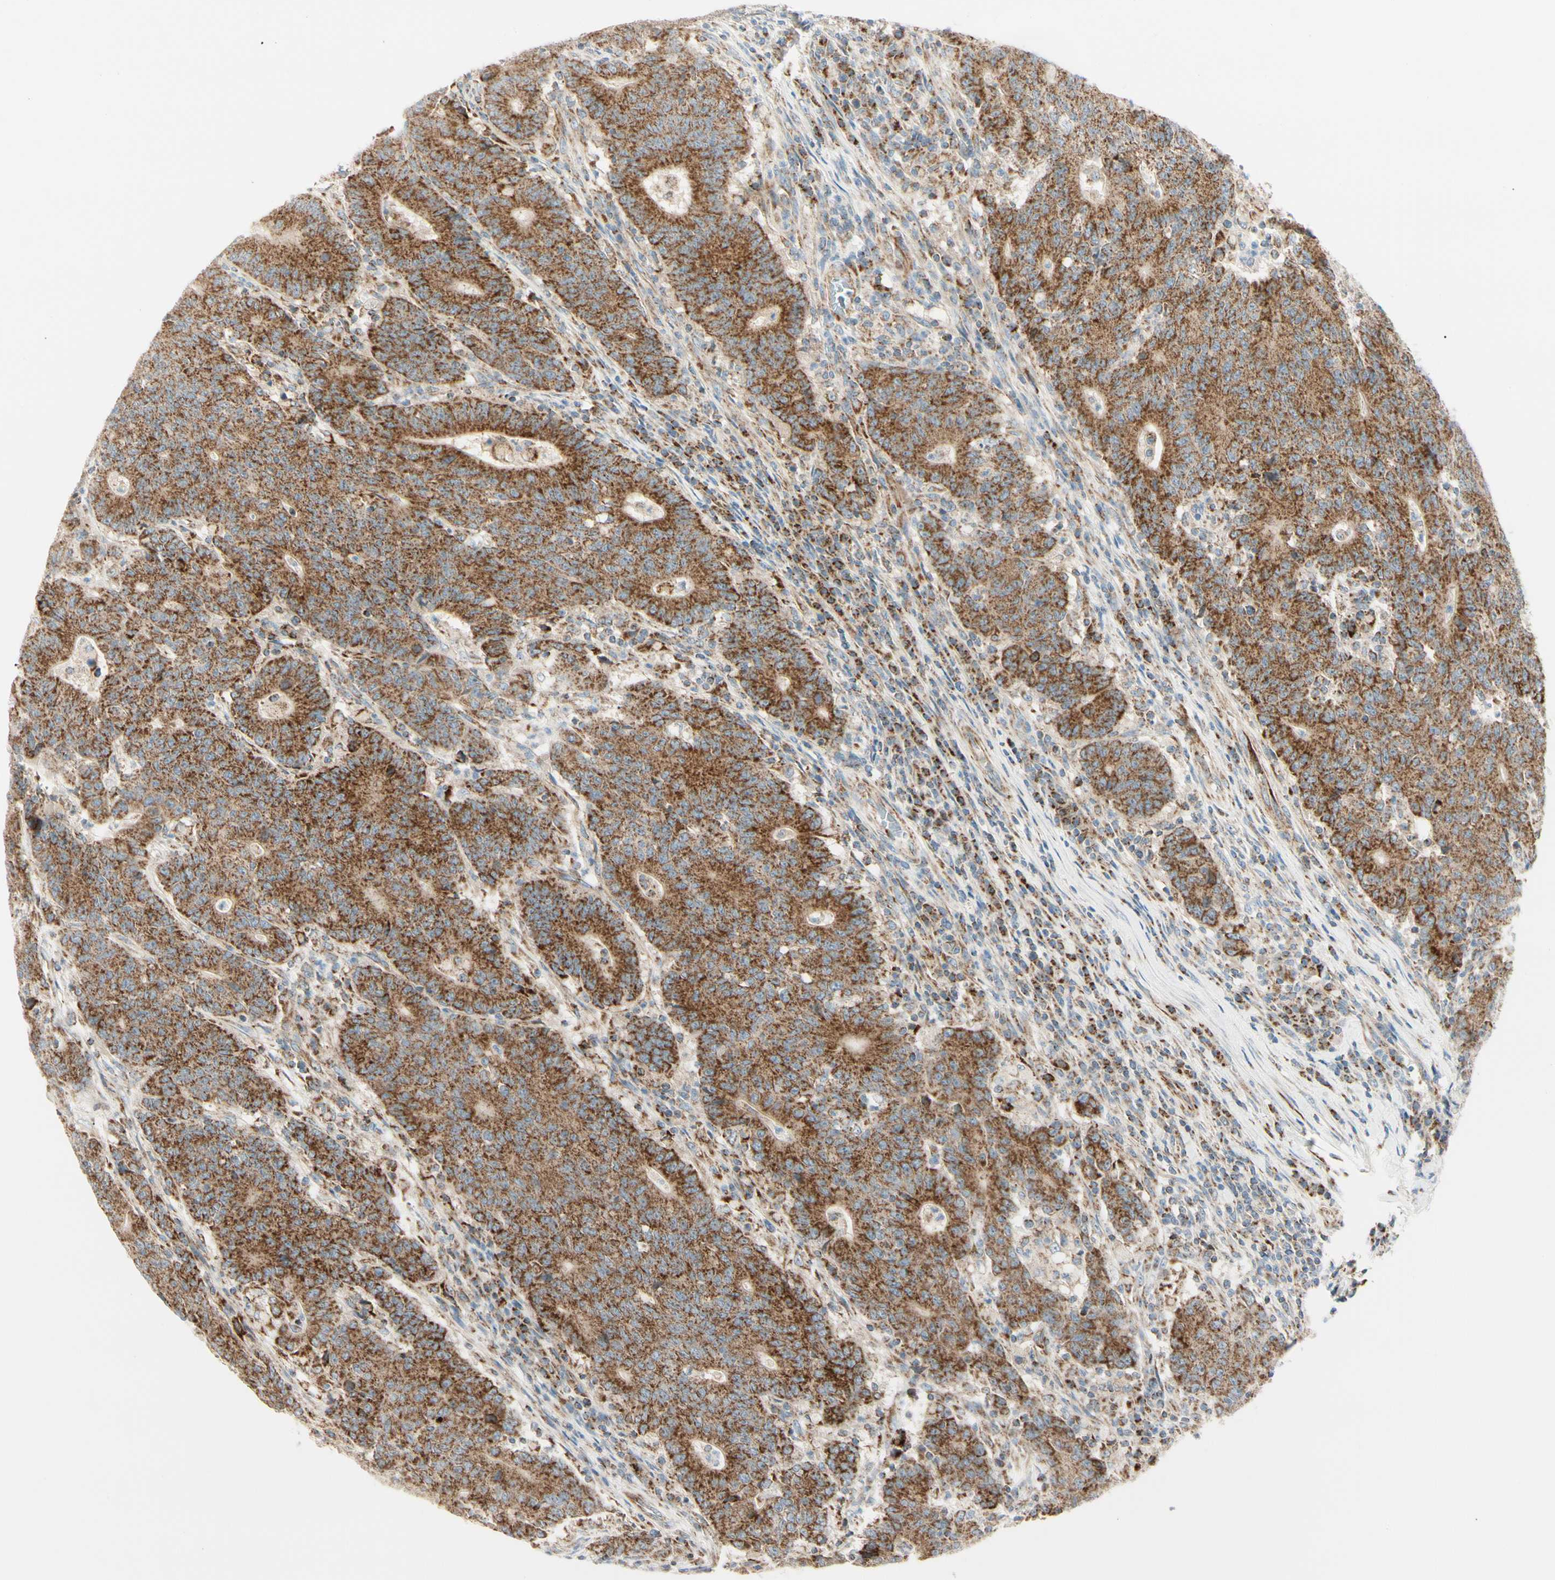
{"staining": {"intensity": "strong", "quantity": ">75%", "location": "cytoplasmic/membranous"}, "tissue": "colorectal cancer", "cell_type": "Tumor cells", "image_type": "cancer", "snomed": [{"axis": "morphology", "description": "Normal tissue, NOS"}, {"axis": "morphology", "description": "Adenocarcinoma, NOS"}, {"axis": "topography", "description": "Colon"}], "caption": "This photomicrograph exhibits adenocarcinoma (colorectal) stained with immunohistochemistry (IHC) to label a protein in brown. The cytoplasmic/membranous of tumor cells show strong positivity for the protein. Nuclei are counter-stained blue.", "gene": "TBC1D10A", "patient": {"sex": "female", "age": 75}}